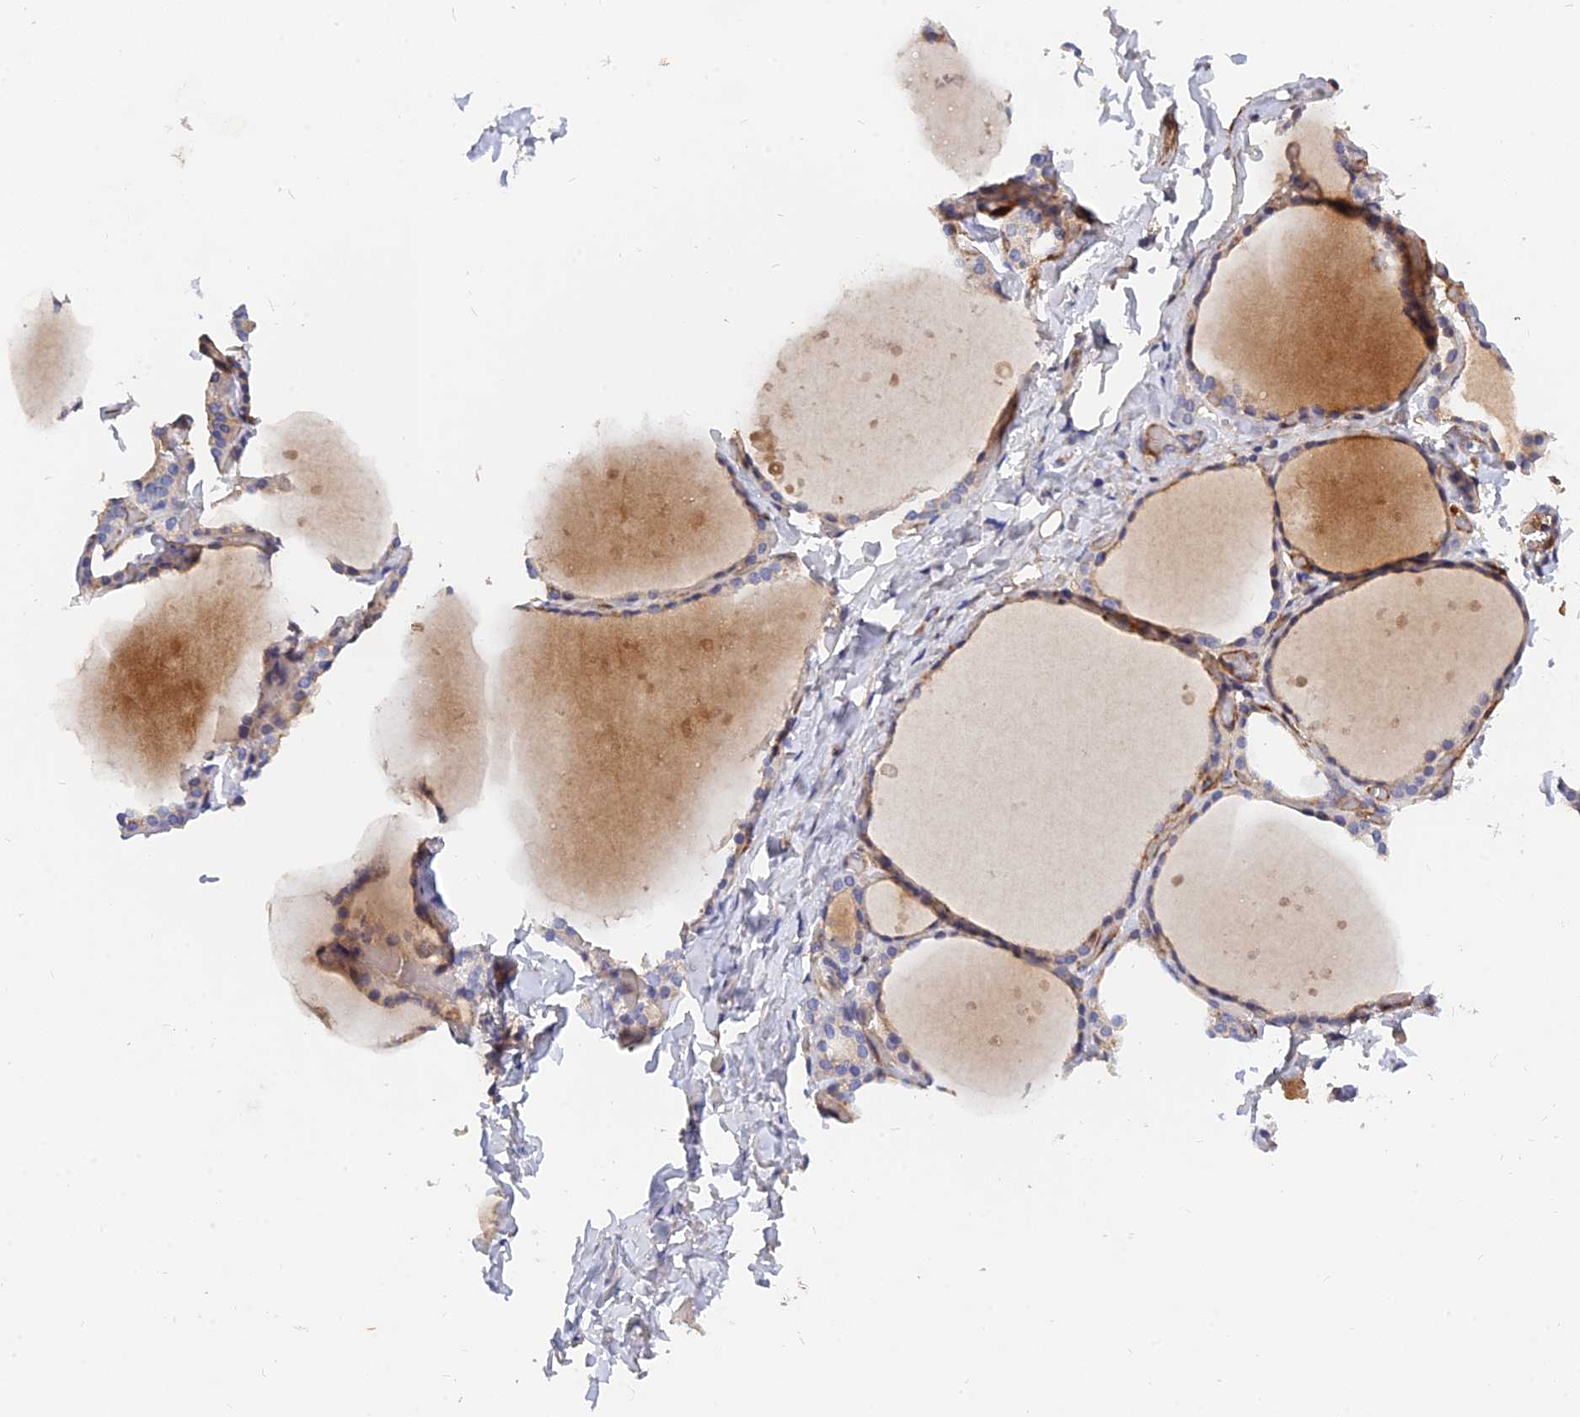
{"staining": {"intensity": "weak", "quantity": "25%-75%", "location": "cytoplasmic/membranous"}, "tissue": "thyroid gland", "cell_type": "Glandular cells", "image_type": "normal", "snomed": [{"axis": "morphology", "description": "Normal tissue, NOS"}, {"axis": "topography", "description": "Thyroid gland"}], "caption": "This is a micrograph of immunohistochemistry (IHC) staining of unremarkable thyroid gland, which shows weak staining in the cytoplasmic/membranous of glandular cells.", "gene": "MRPL35", "patient": {"sex": "female", "age": 44}}